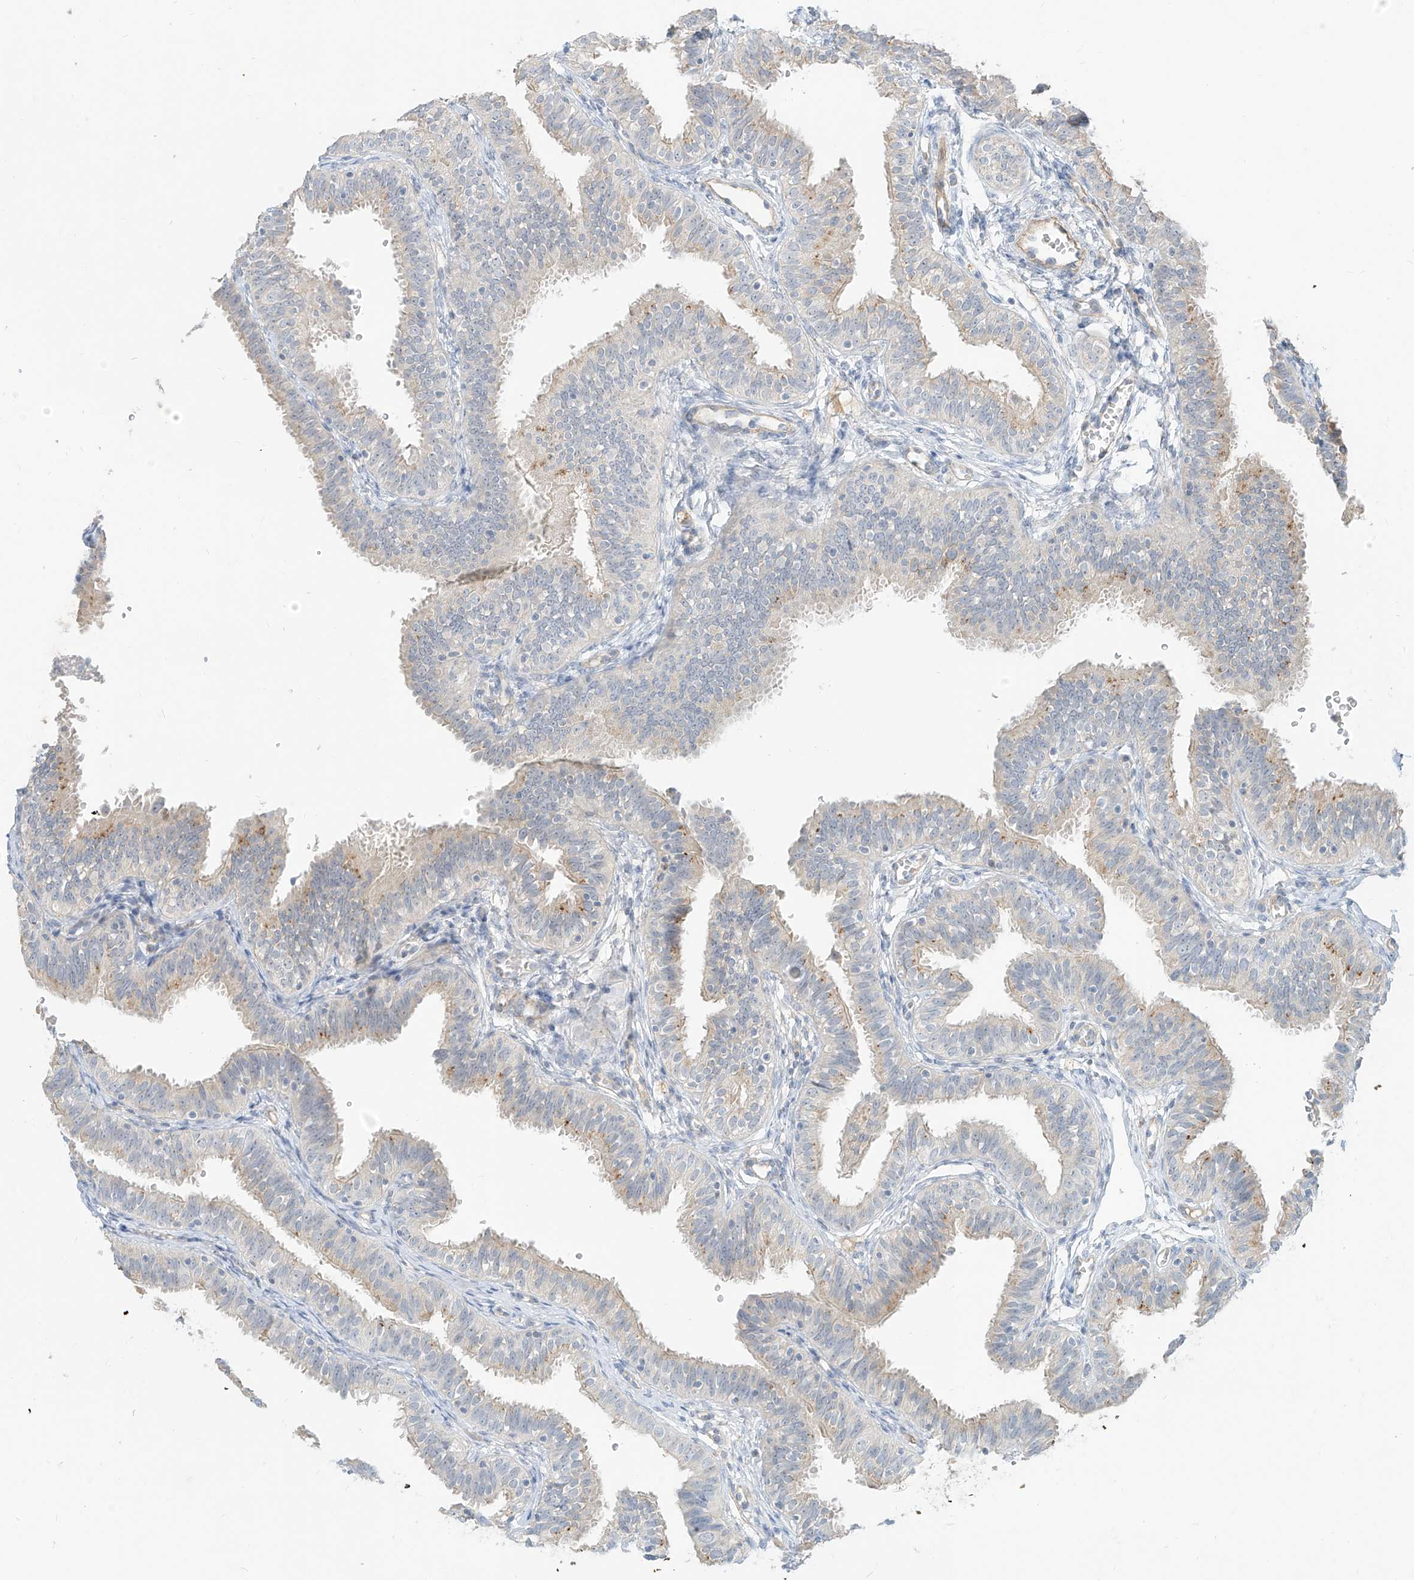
{"staining": {"intensity": "weak", "quantity": "<25%", "location": "cytoplasmic/membranous"}, "tissue": "fallopian tube", "cell_type": "Glandular cells", "image_type": "normal", "snomed": [{"axis": "morphology", "description": "Normal tissue, NOS"}, {"axis": "topography", "description": "Fallopian tube"}], "caption": "IHC photomicrograph of benign fallopian tube: human fallopian tube stained with DAB (3,3'-diaminobenzidine) shows no significant protein positivity in glandular cells.", "gene": "C2orf42", "patient": {"sex": "female", "age": 35}}